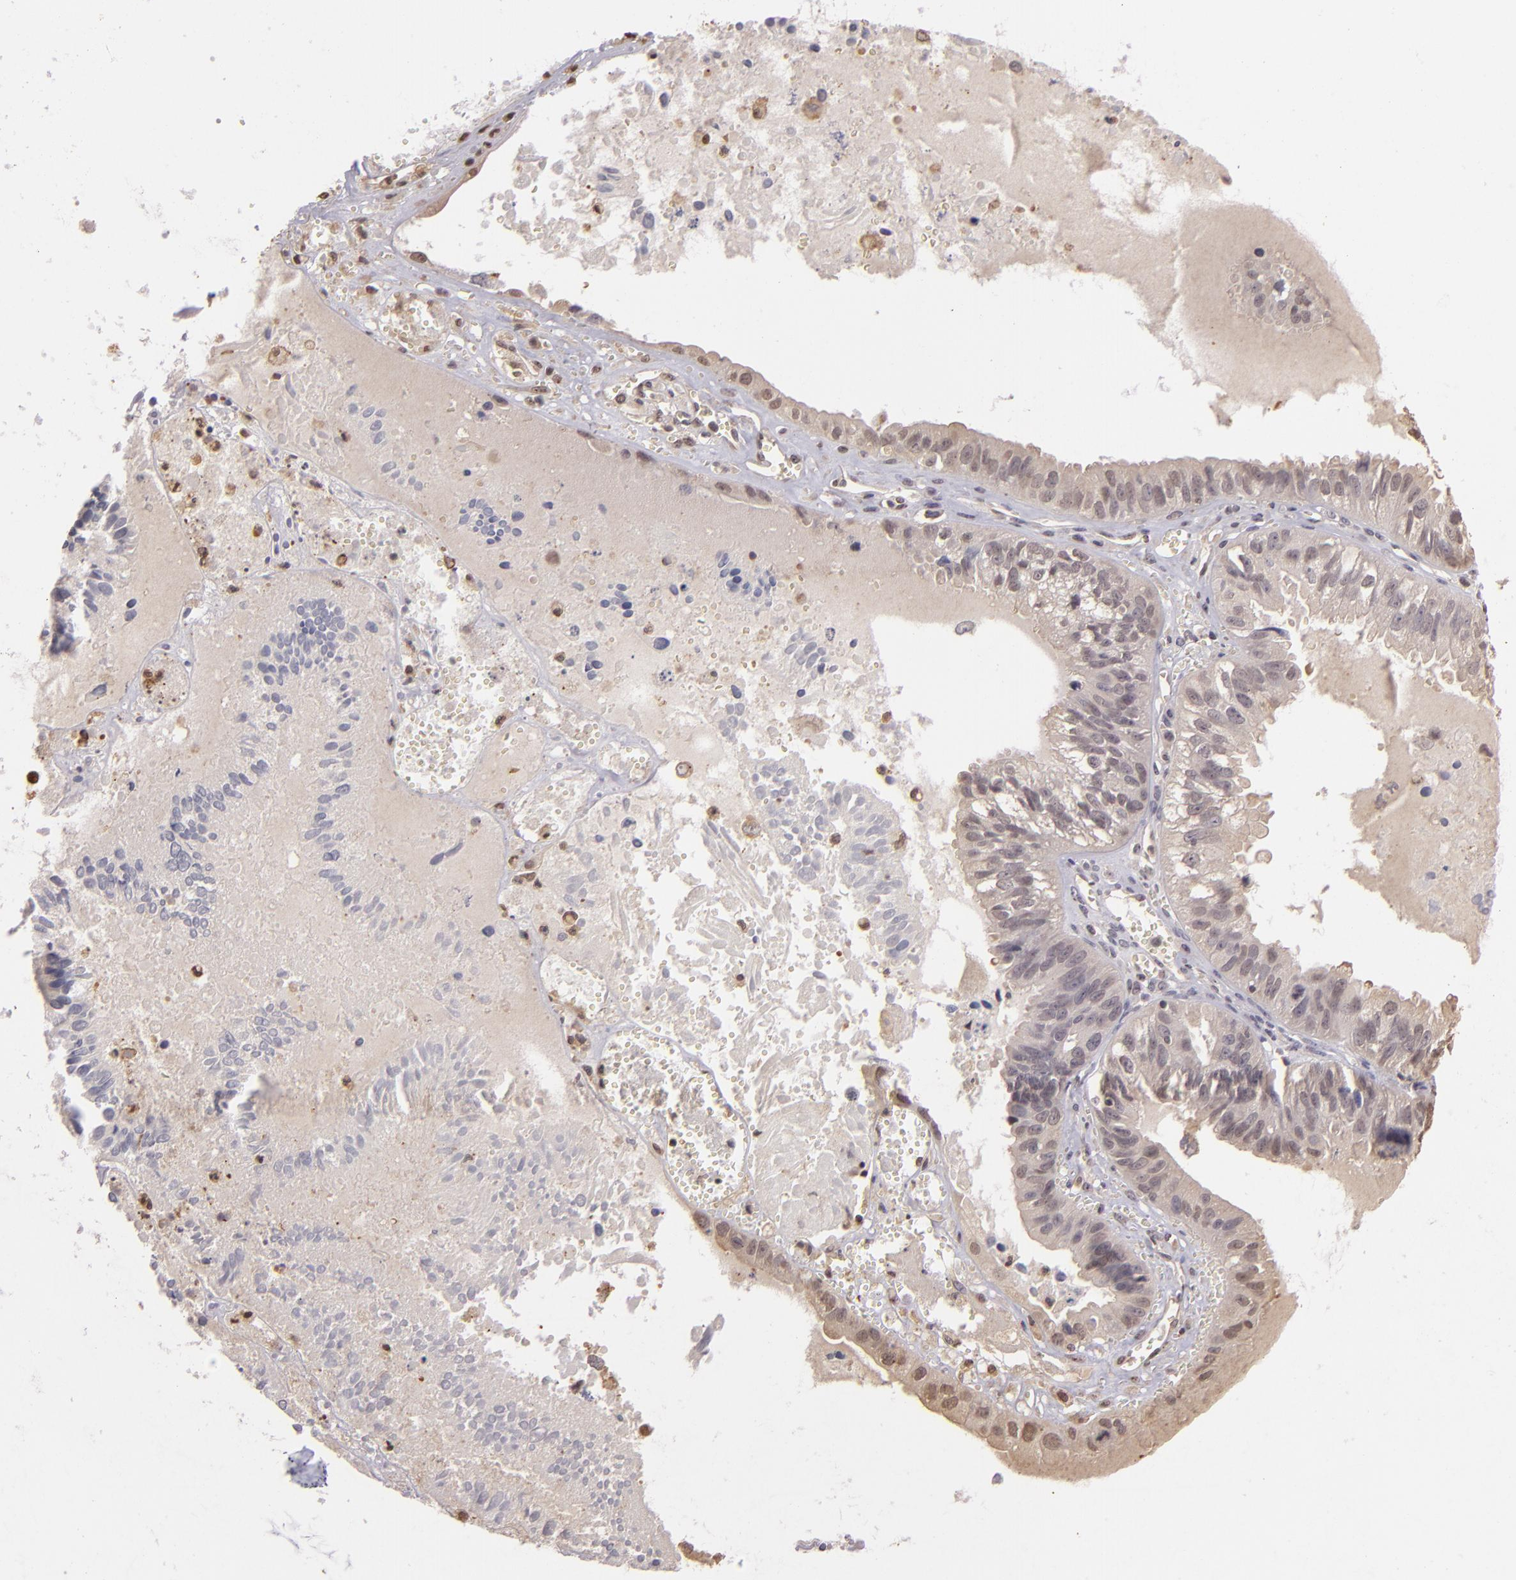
{"staining": {"intensity": "weak", "quantity": "25%-75%", "location": "cytoplasmic/membranous"}, "tissue": "ovarian cancer", "cell_type": "Tumor cells", "image_type": "cancer", "snomed": [{"axis": "morphology", "description": "Carcinoma, endometroid"}, {"axis": "topography", "description": "Ovary"}], "caption": "Protein staining shows weak cytoplasmic/membranous positivity in approximately 25%-75% of tumor cells in ovarian cancer.", "gene": "ARPC2", "patient": {"sex": "female", "age": 85}}